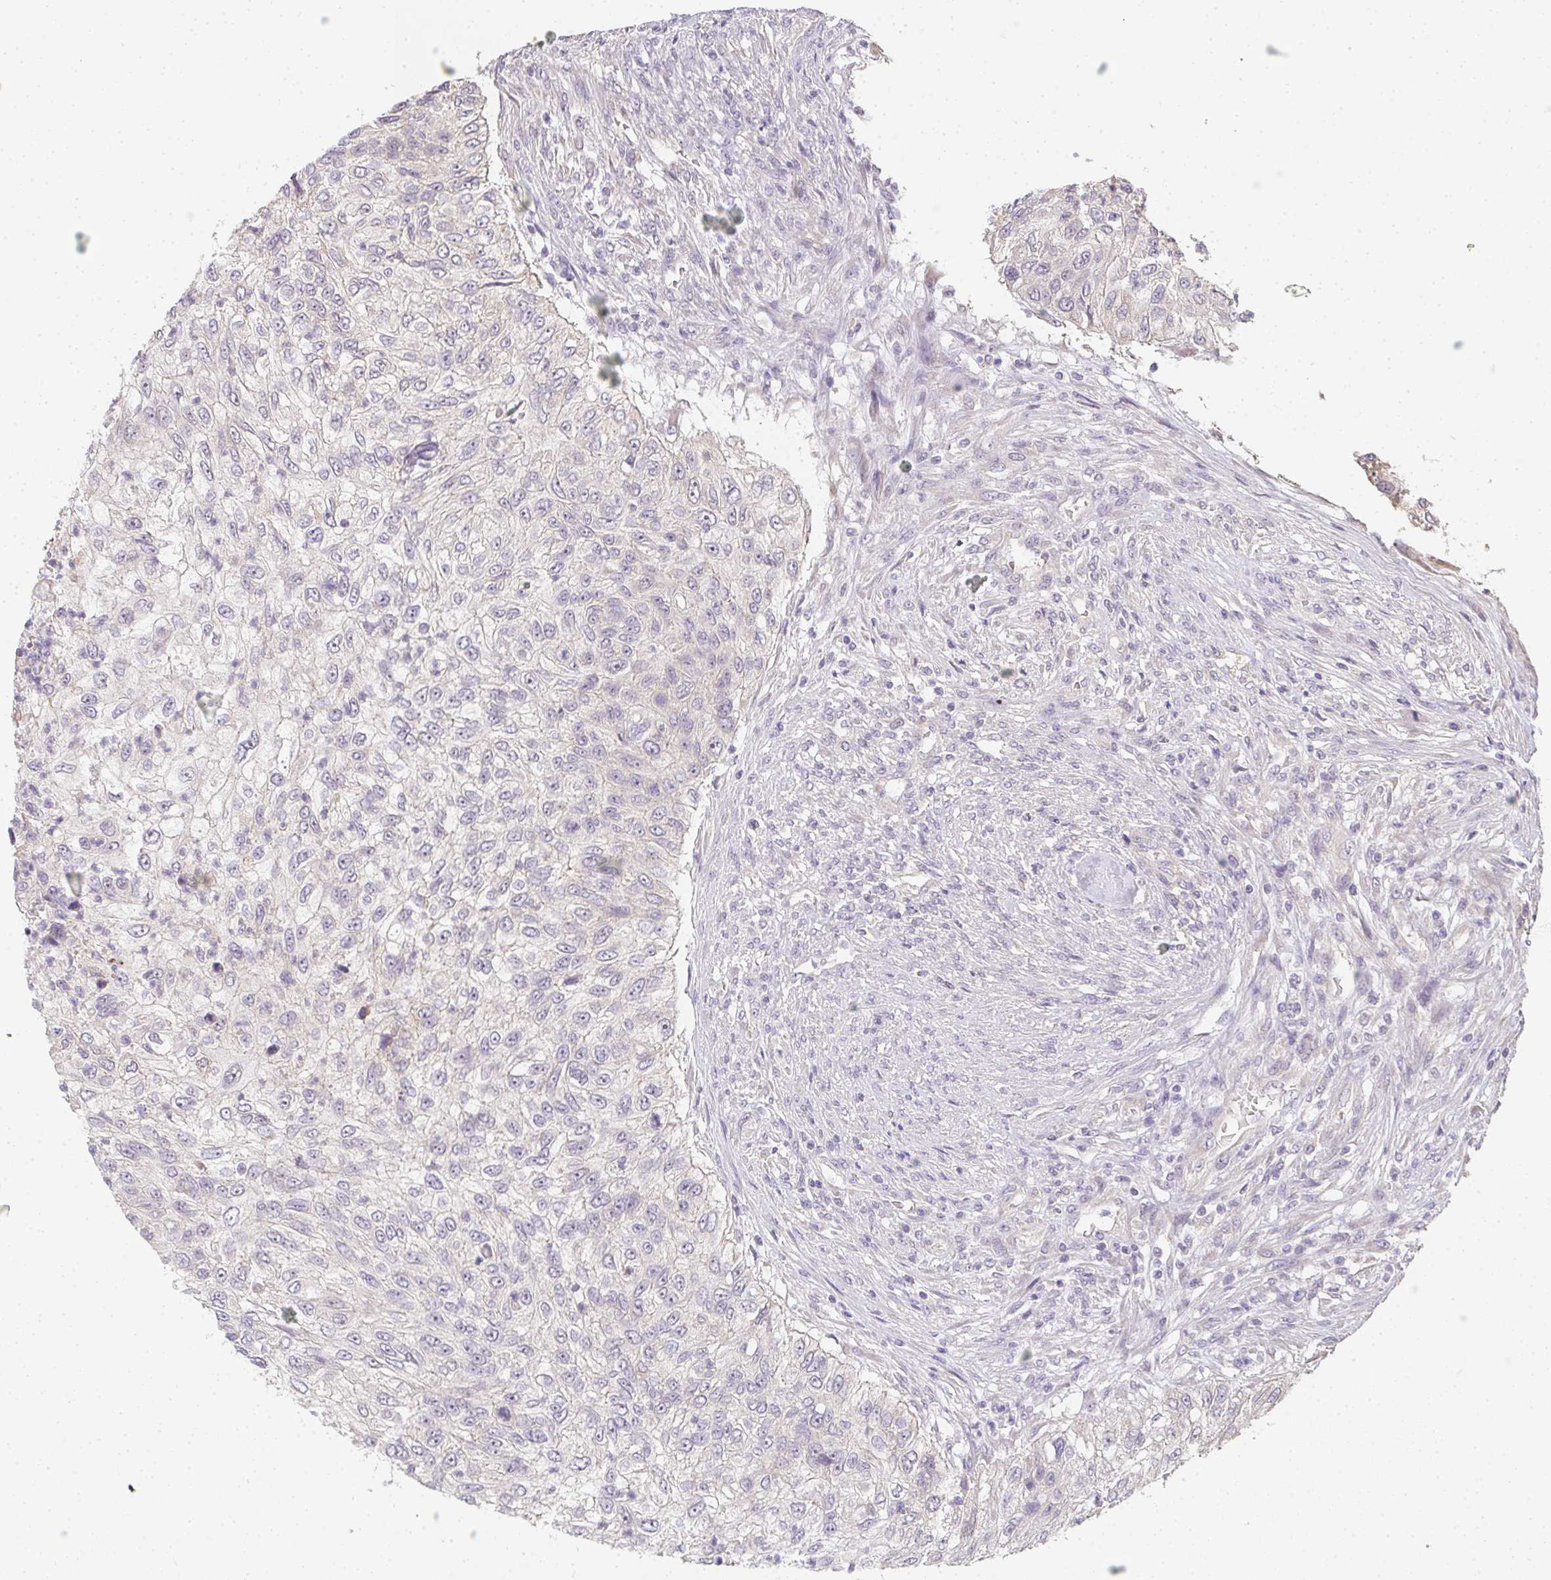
{"staining": {"intensity": "negative", "quantity": "none", "location": "none"}, "tissue": "urothelial cancer", "cell_type": "Tumor cells", "image_type": "cancer", "snomed": [{"axis": "morphology", "description": "Urothelial carcinoma, High grade"}, {"axis": "topography", "description": "Urinary bladder"}], "caption": "High-grade urothelial carcinoma was stained to show a protein in brown. There is no significant expression in tumor cells.", "gene": "SLC35B3", "patient": {"sex": "female", "age": 60}}